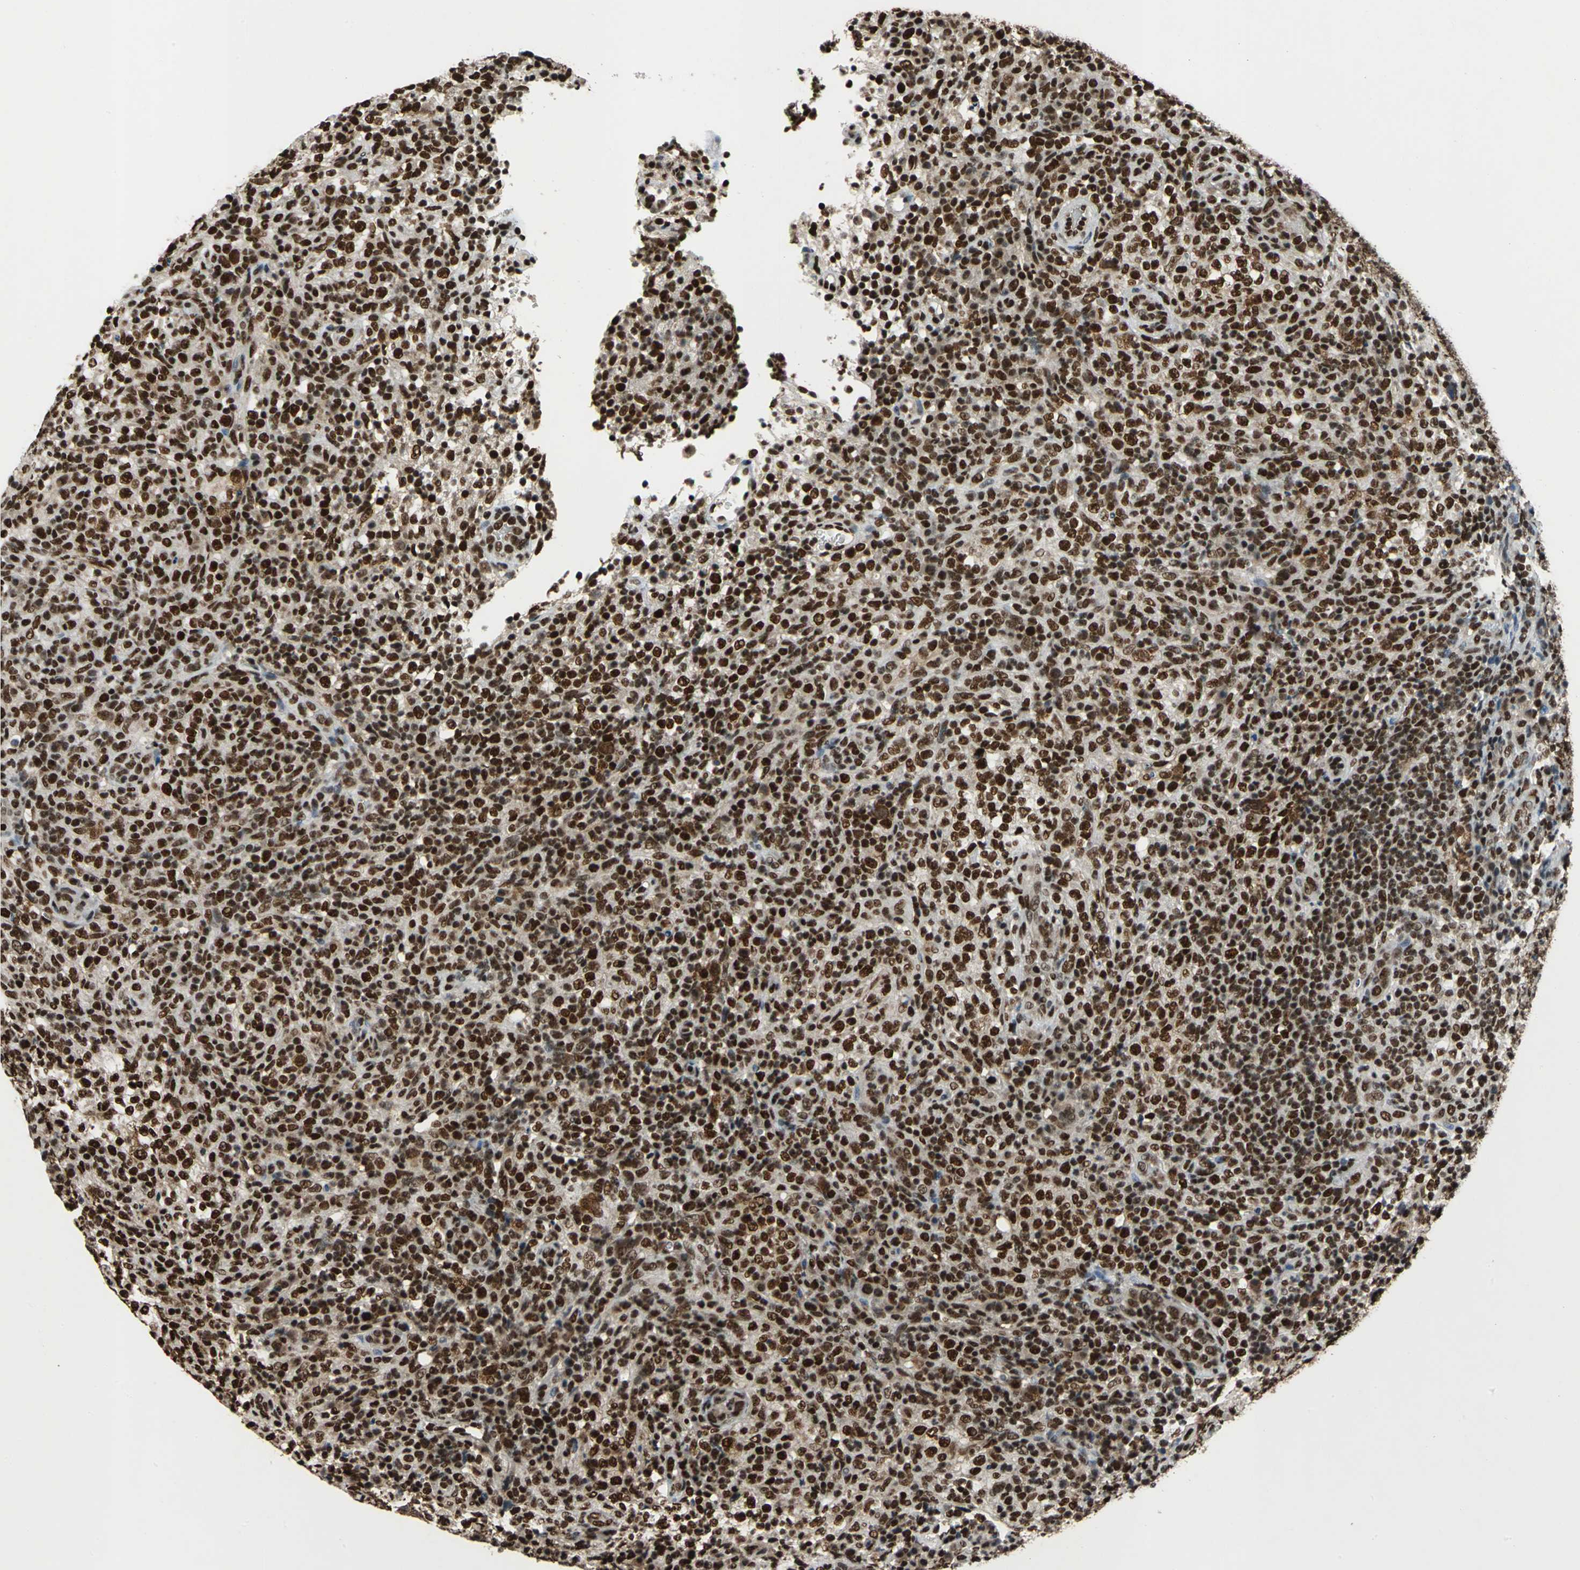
{"staining": {"intensity": "strong", "quantity": ">75%", "location": "nuclear"}, "tissue": "lymphoma", "cell_type": "Tumor cells", "image_type": "cancer", "snomed": [{"axis": "morphology", "description": "Malignant lymphoma, non-Hodgkin's type, High grade"}, {"axis": "topography", "description": "Lymph node"}], "caption": "A high-resolution image shows IHC staining of malignant lymphoma, non-Hodgkin's type (high-grade), which displays strong nuclear positivity in approximately >75% of tumor cells. Nuclei are stained in blue.", "gene": "MTA2", "patient": {"sex": "female", "age": 76}}